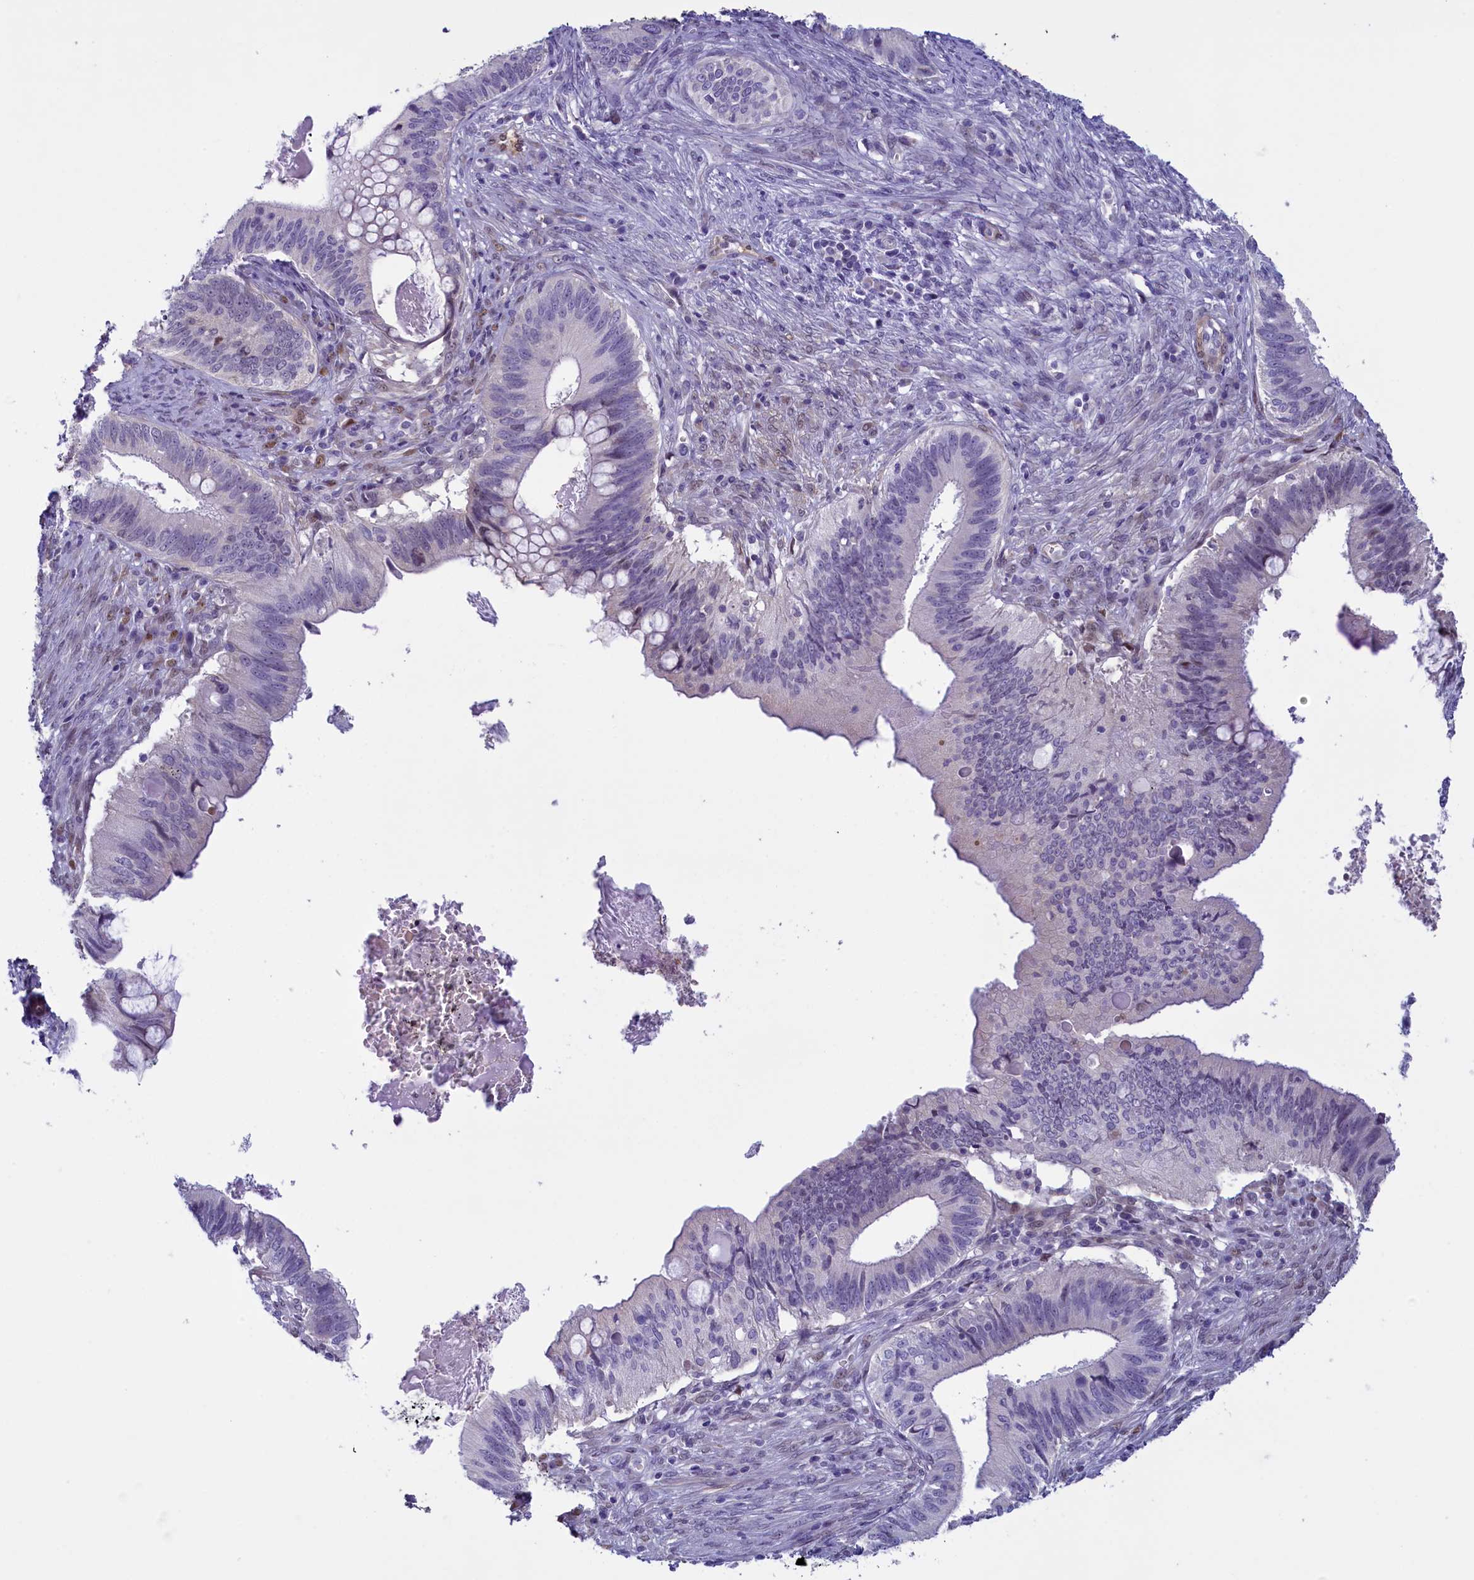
{"staining": {"intensity": "negative", "quantity": "none", "location": "none"}, "tissue": "cervical cancer", "cell_type": "Tumor cells", "image_type": "cancer", "snomed": [{"axis": "morphology", "description": "Adenocarcinoma, NOS"}, {"axis": "topography", "description": "Cervix"}], "caption": "The photomicrograph demonstrates no staining of tumor cells in cervical cancer.", "gene": "IGSF6", "patient": {"sex": "female", "age": 42}}